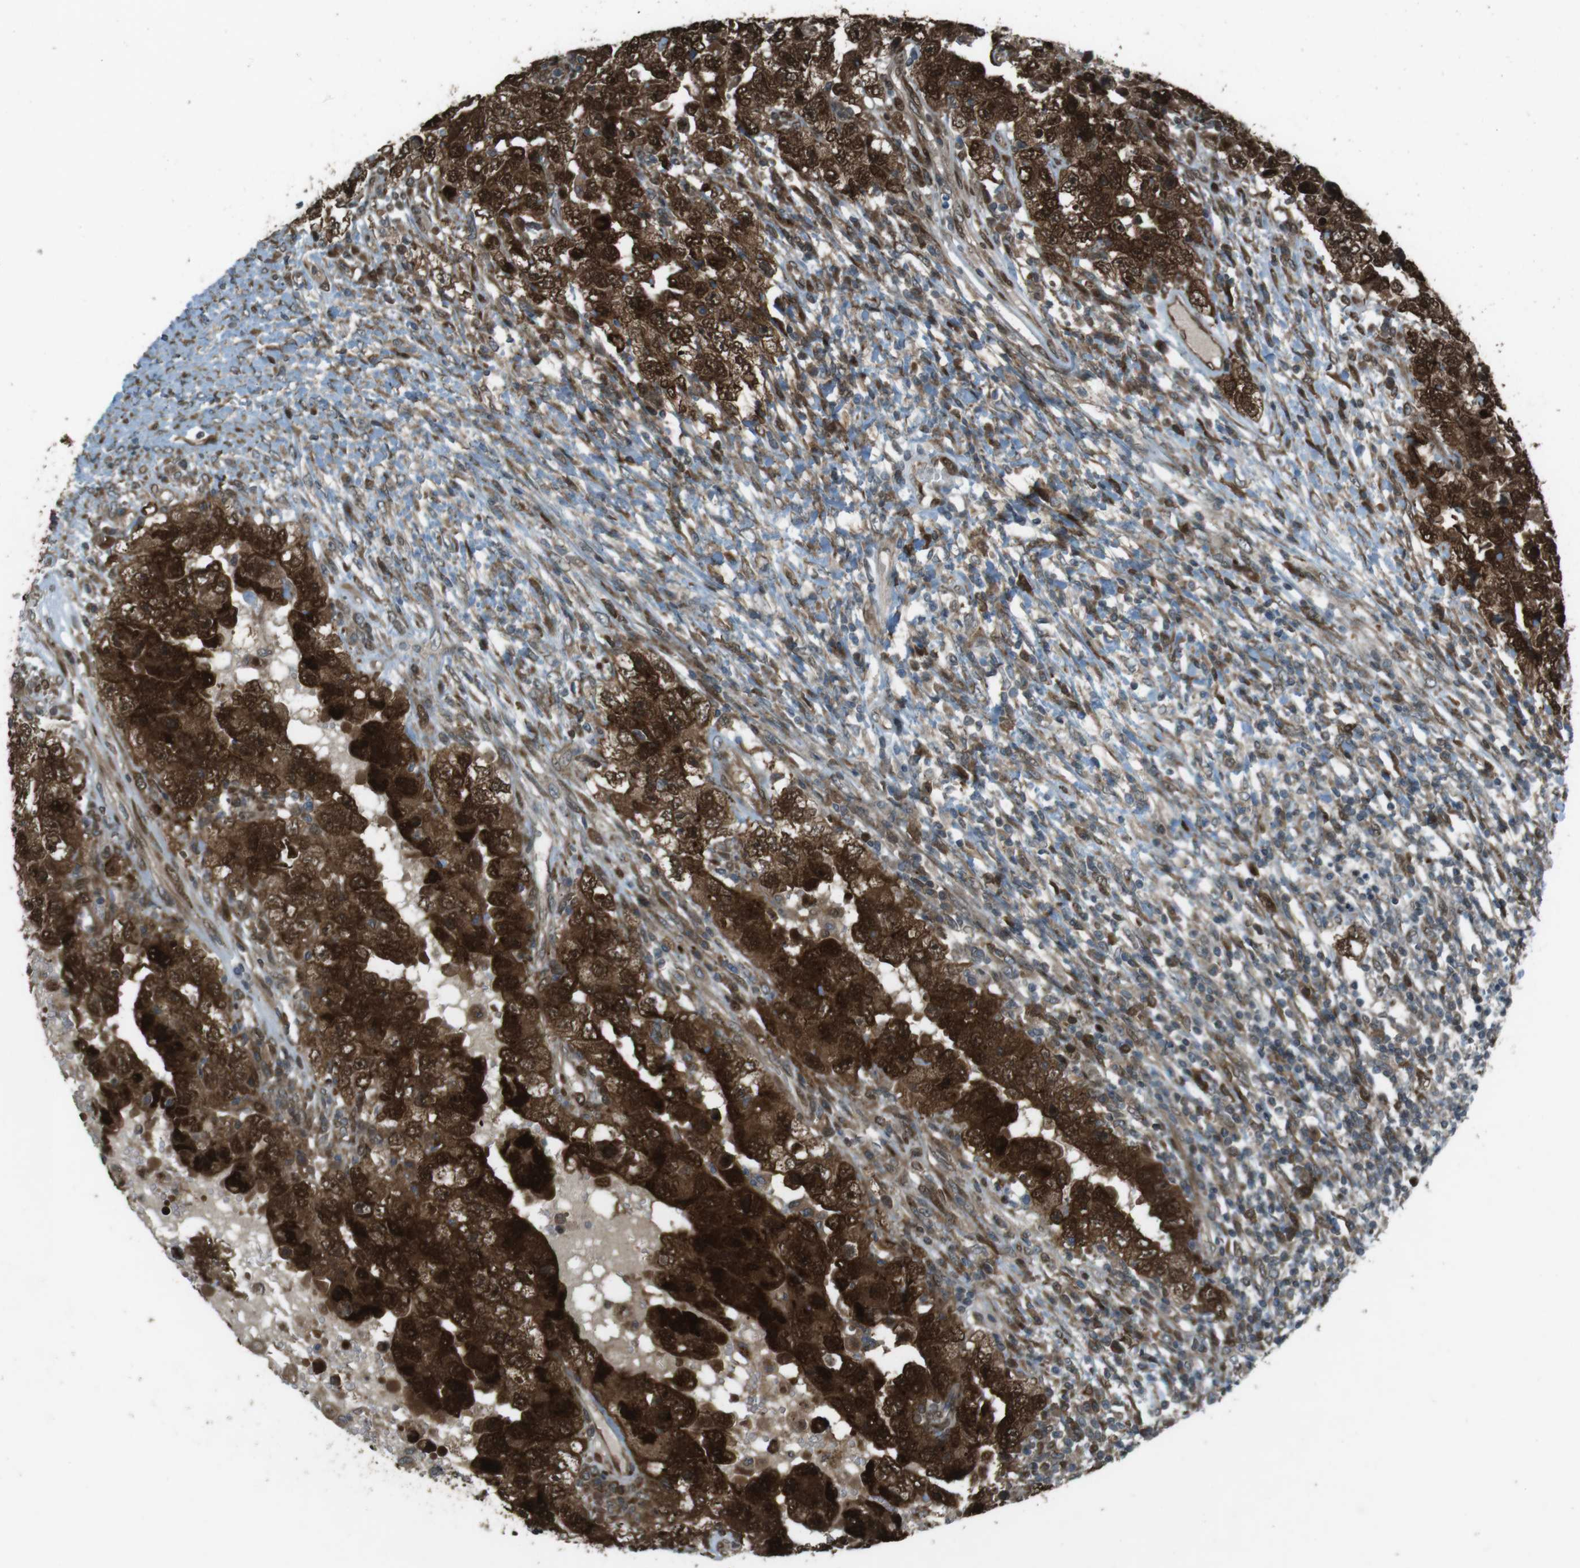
{"staining": {"intensity": "strong", "quantity": ">75%", "location": "cytoplasmic/membranous,nuclear"}, "tissue": "testis cancer", "cell_type": "Tumor cells", "image_type": "cancer", "snomed": [{"axis": "morphology", "description": "Carcinoma, Embryonal, NOS"}, {"axis": "topography", "description": "Testis"}], "caption": "This image demonstrates immunohistochemistry staining of testis cancer, with high strong cytoplasmic/membranous and nuclear staining in about >75% of tumor cells.", "gene": "ZNF330", "patient": {"sex": "male", "age": 26}}